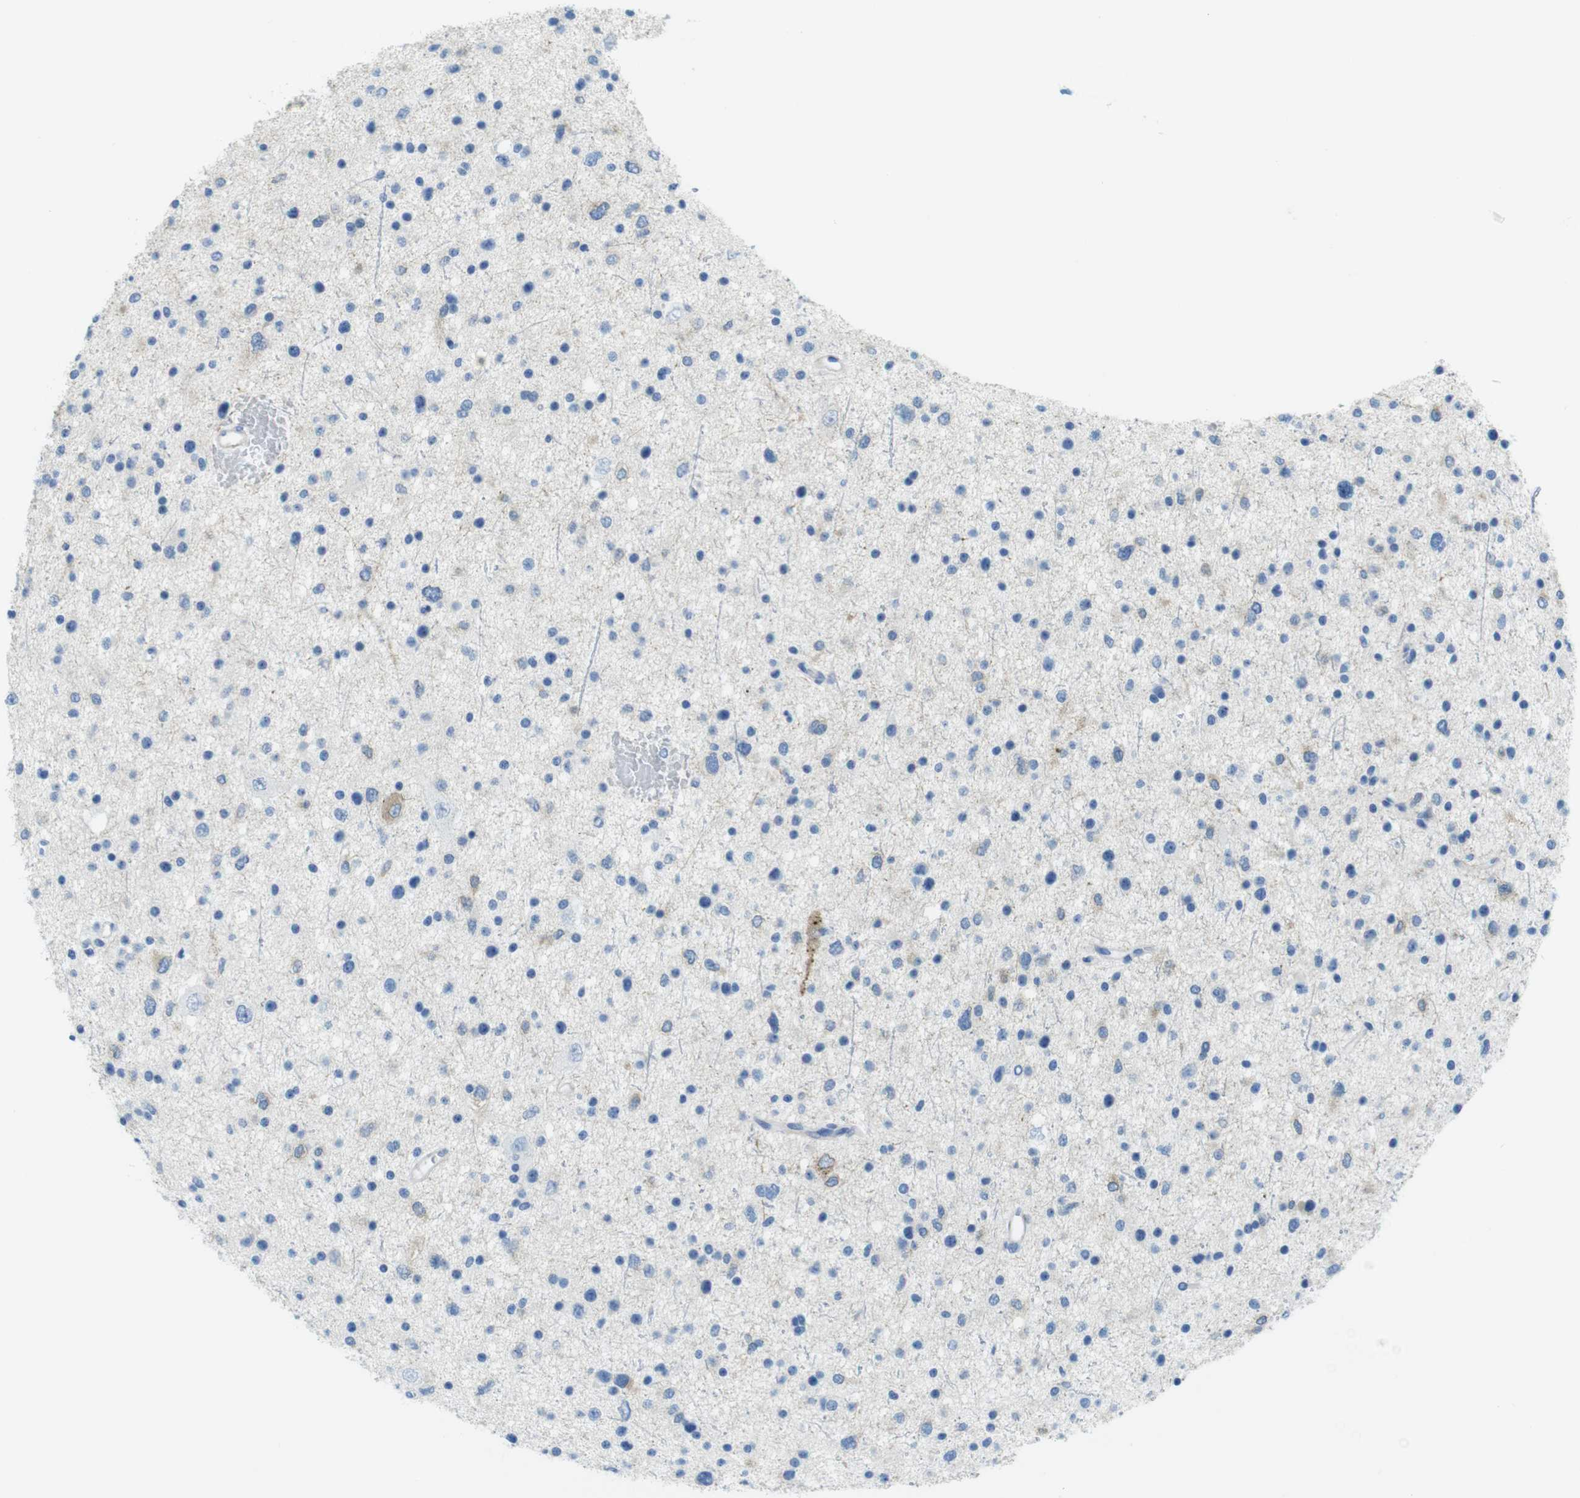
{"staining": {"intensity": "weak", "quantity": "<25%", "location": "cytoplasmic/membranous"}, "tissue": "glioma", "cell_type": "Tumor cells", "image_type": "cancer", "snomed": [{"axis": "morphology", "description": "Glioma, malignant, Low grade"}, {"axis": "topography", "description": "Brain"}], "caption": "High power microscopy image of an immunohistochemistry micrograph of malignant glioma (low-grade), revealing no significant positivity in tumor cells. (Brightfield microscopy of DAB IHC at high magnification).", "gene": "ASIC5", "patient": {"sex": "female", "age": 37}}